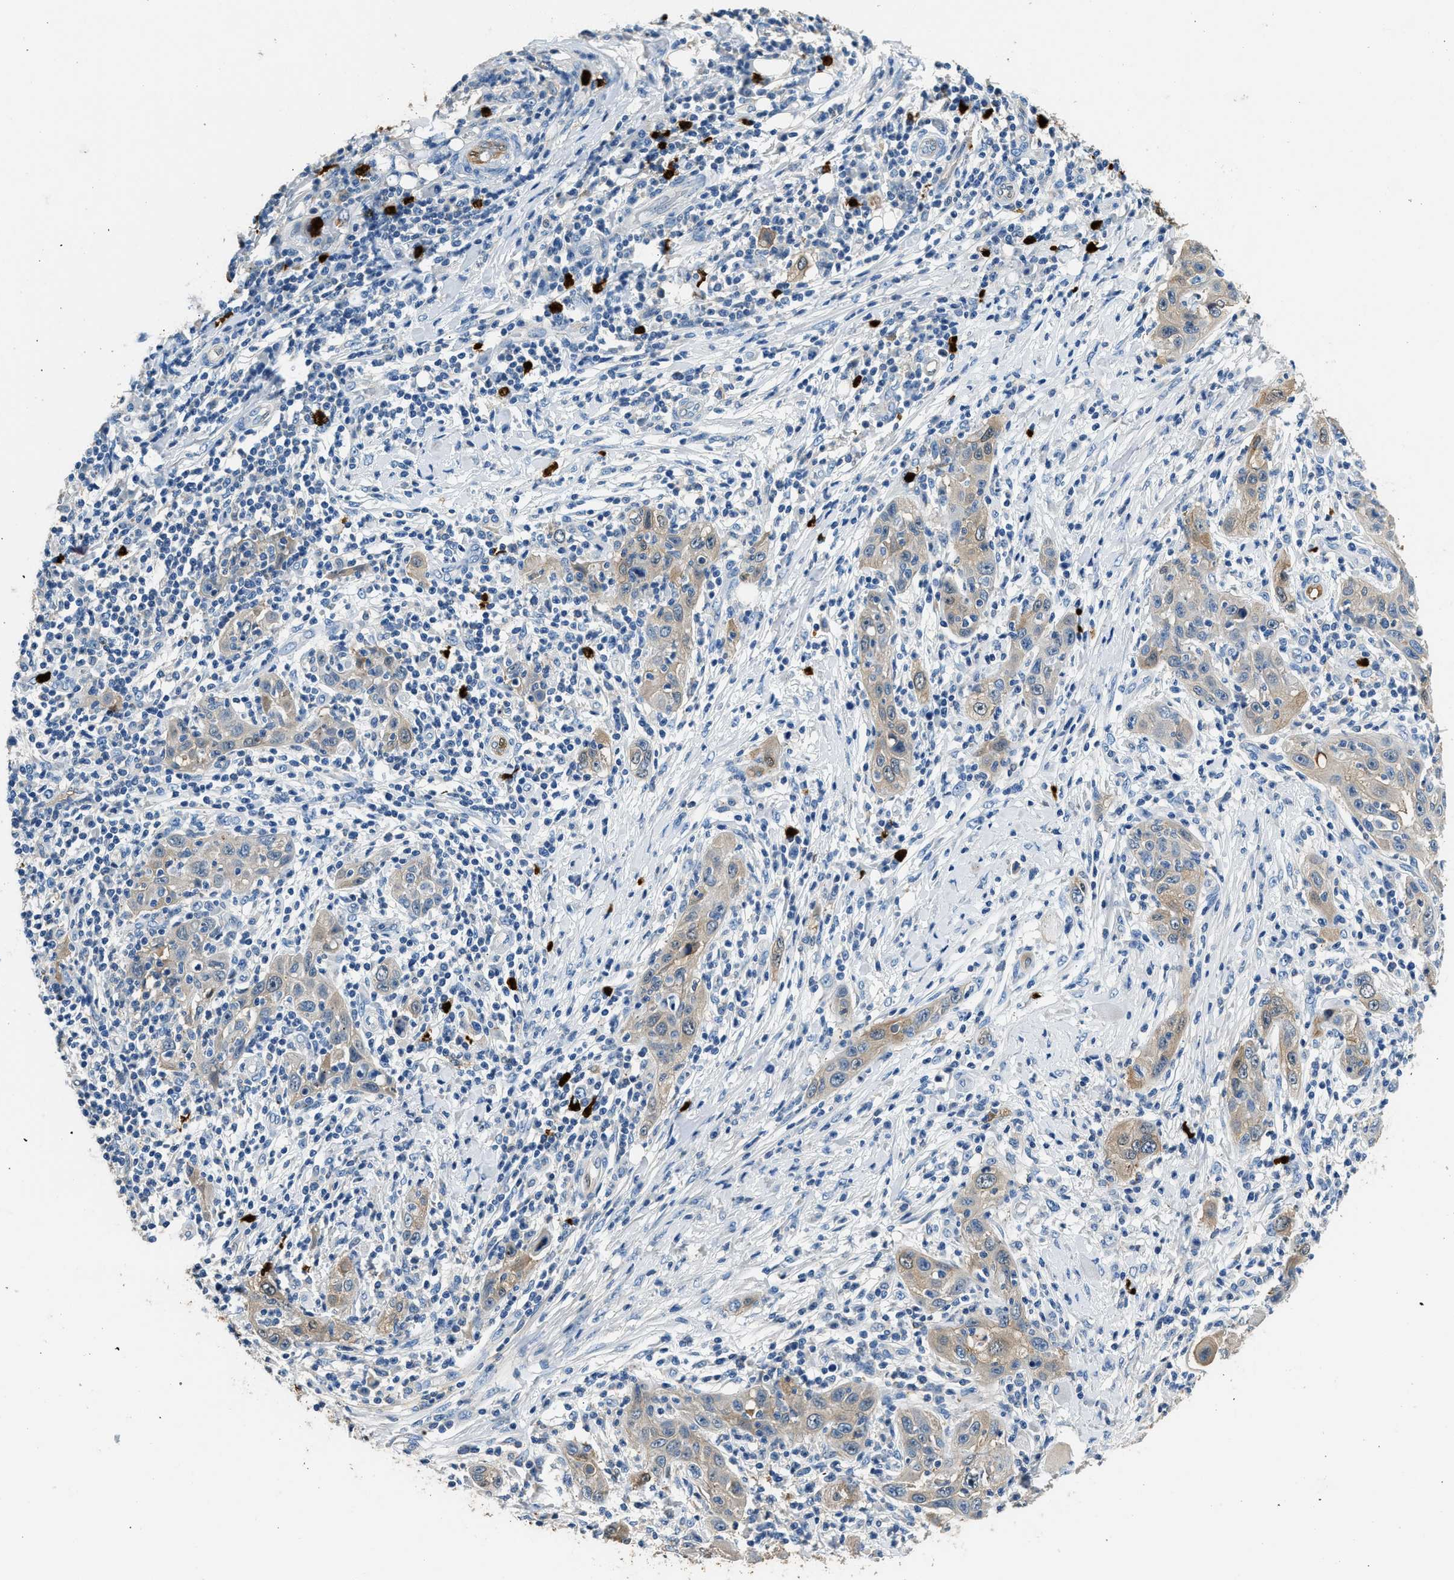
{"staining": {"intensity": "weak", "quantity": "25%-75%", "location": "cytoplasmic/membranous"}, "tissue": "skin cancer", "cell_type": "Tumor cells", "image_type": "cancer", "snomed": [{"axis": "morphology", "description": "Squamous cell carcinoma, NOS"}, {"axis": "topography", "description": "Skin"}], "caption": "A low amount of weak cytoplasmic/membranous staining is seen in approximately 25%-75% of tumor cells in skin squamous cell carcinoma tissue.", "gene": "ANXA3", "patient": {"sex": "female", "age": 88}}